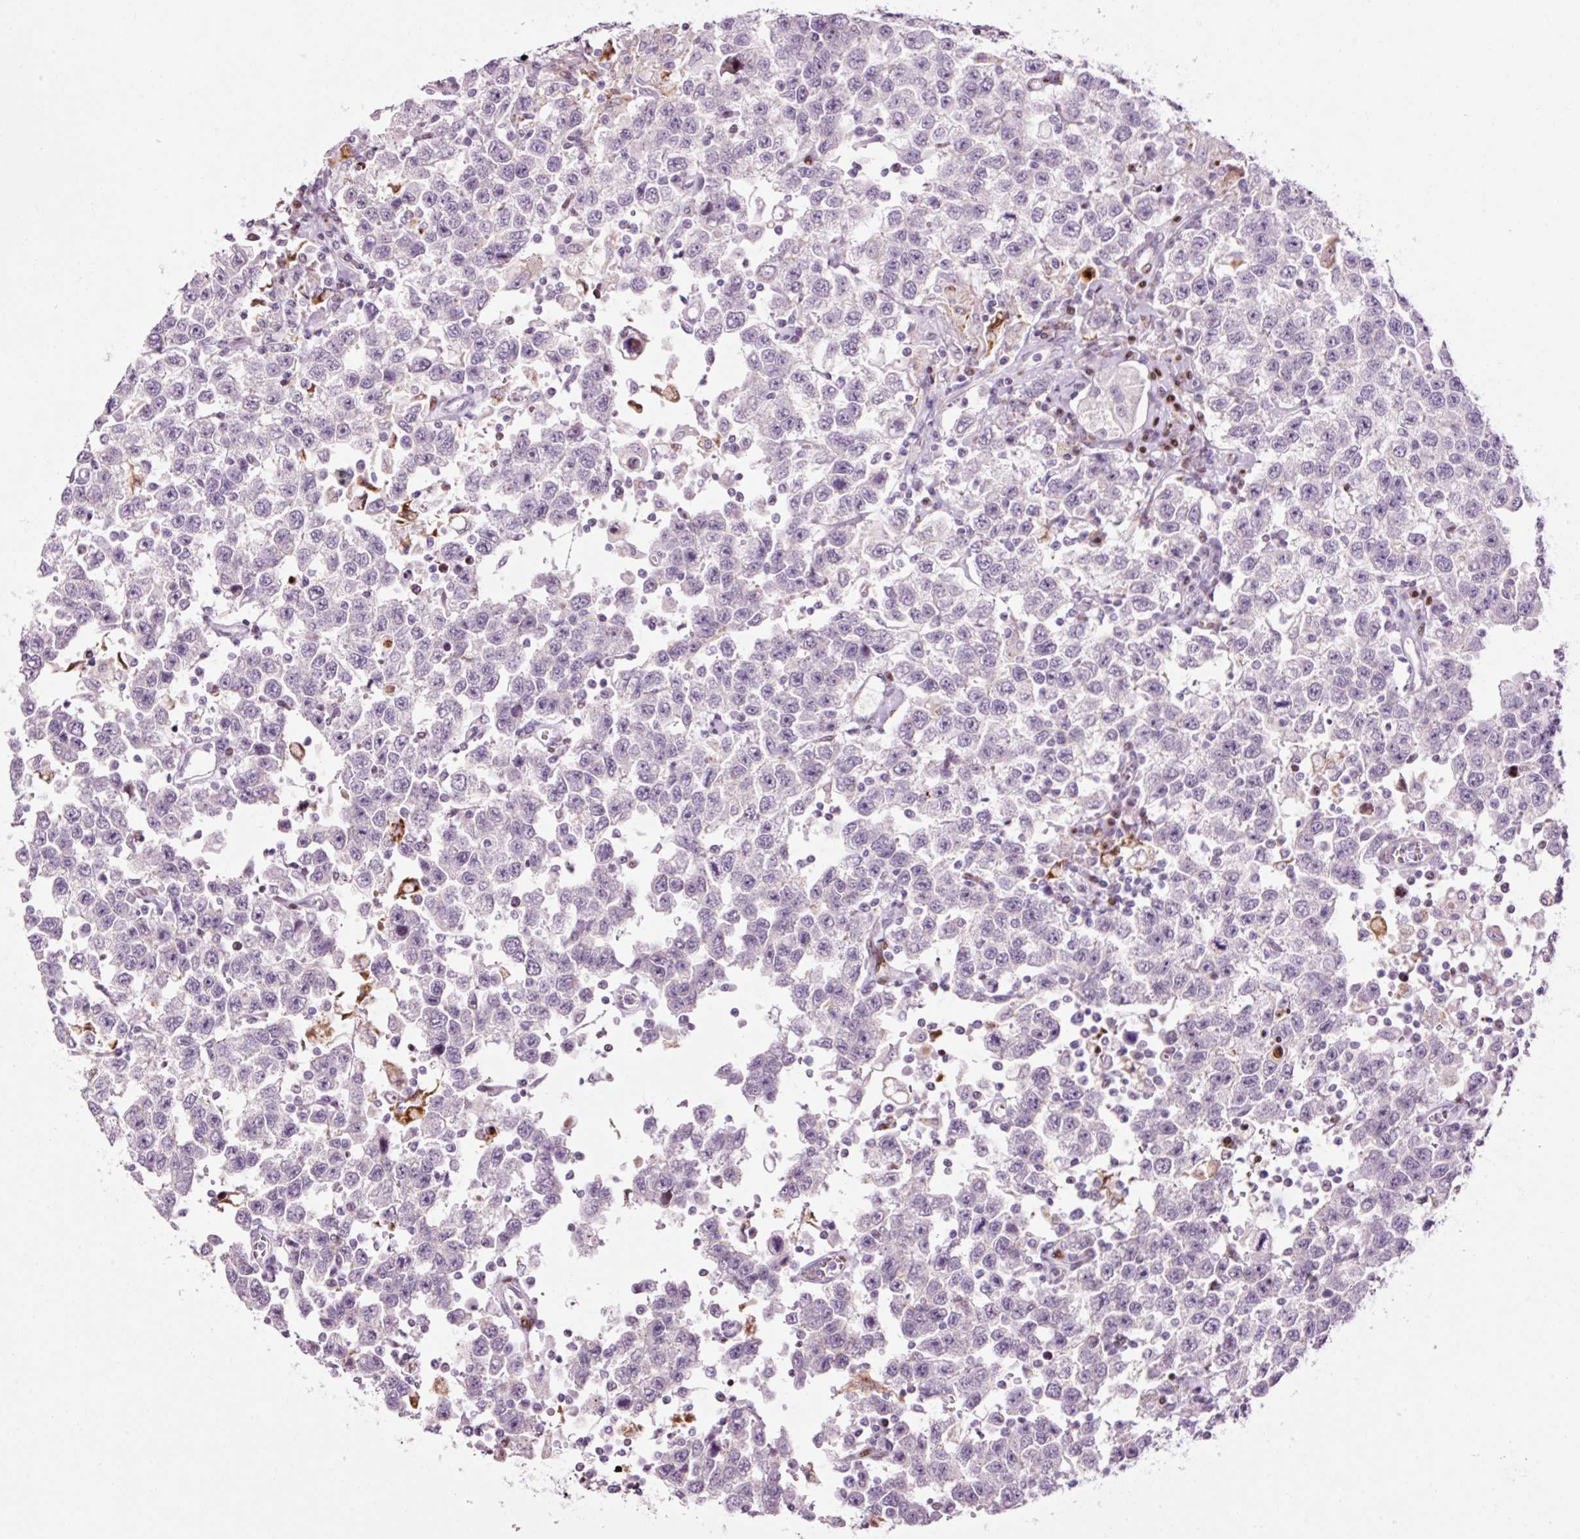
{"staining": {"intensity": "negative", "quantity": "none", "location": "none"}, "tissue": "testis cancer", "cell_type": "Tumor cells", "image_type": "cancer", "snomed": [{"axis": "morphology", "description": "Seminoma, NOS"}, {"axis": "topography", "description": "Testis"}], "caption": "There is no significant positivity in tumor cells of testis cancer (seminoma). The staining is performed using DAB brown chromogen with nuclei counter-stained in using hematoxylin.", "gene": "ANKRD20A1", "patient": {"sex": "male", "age": 41}}